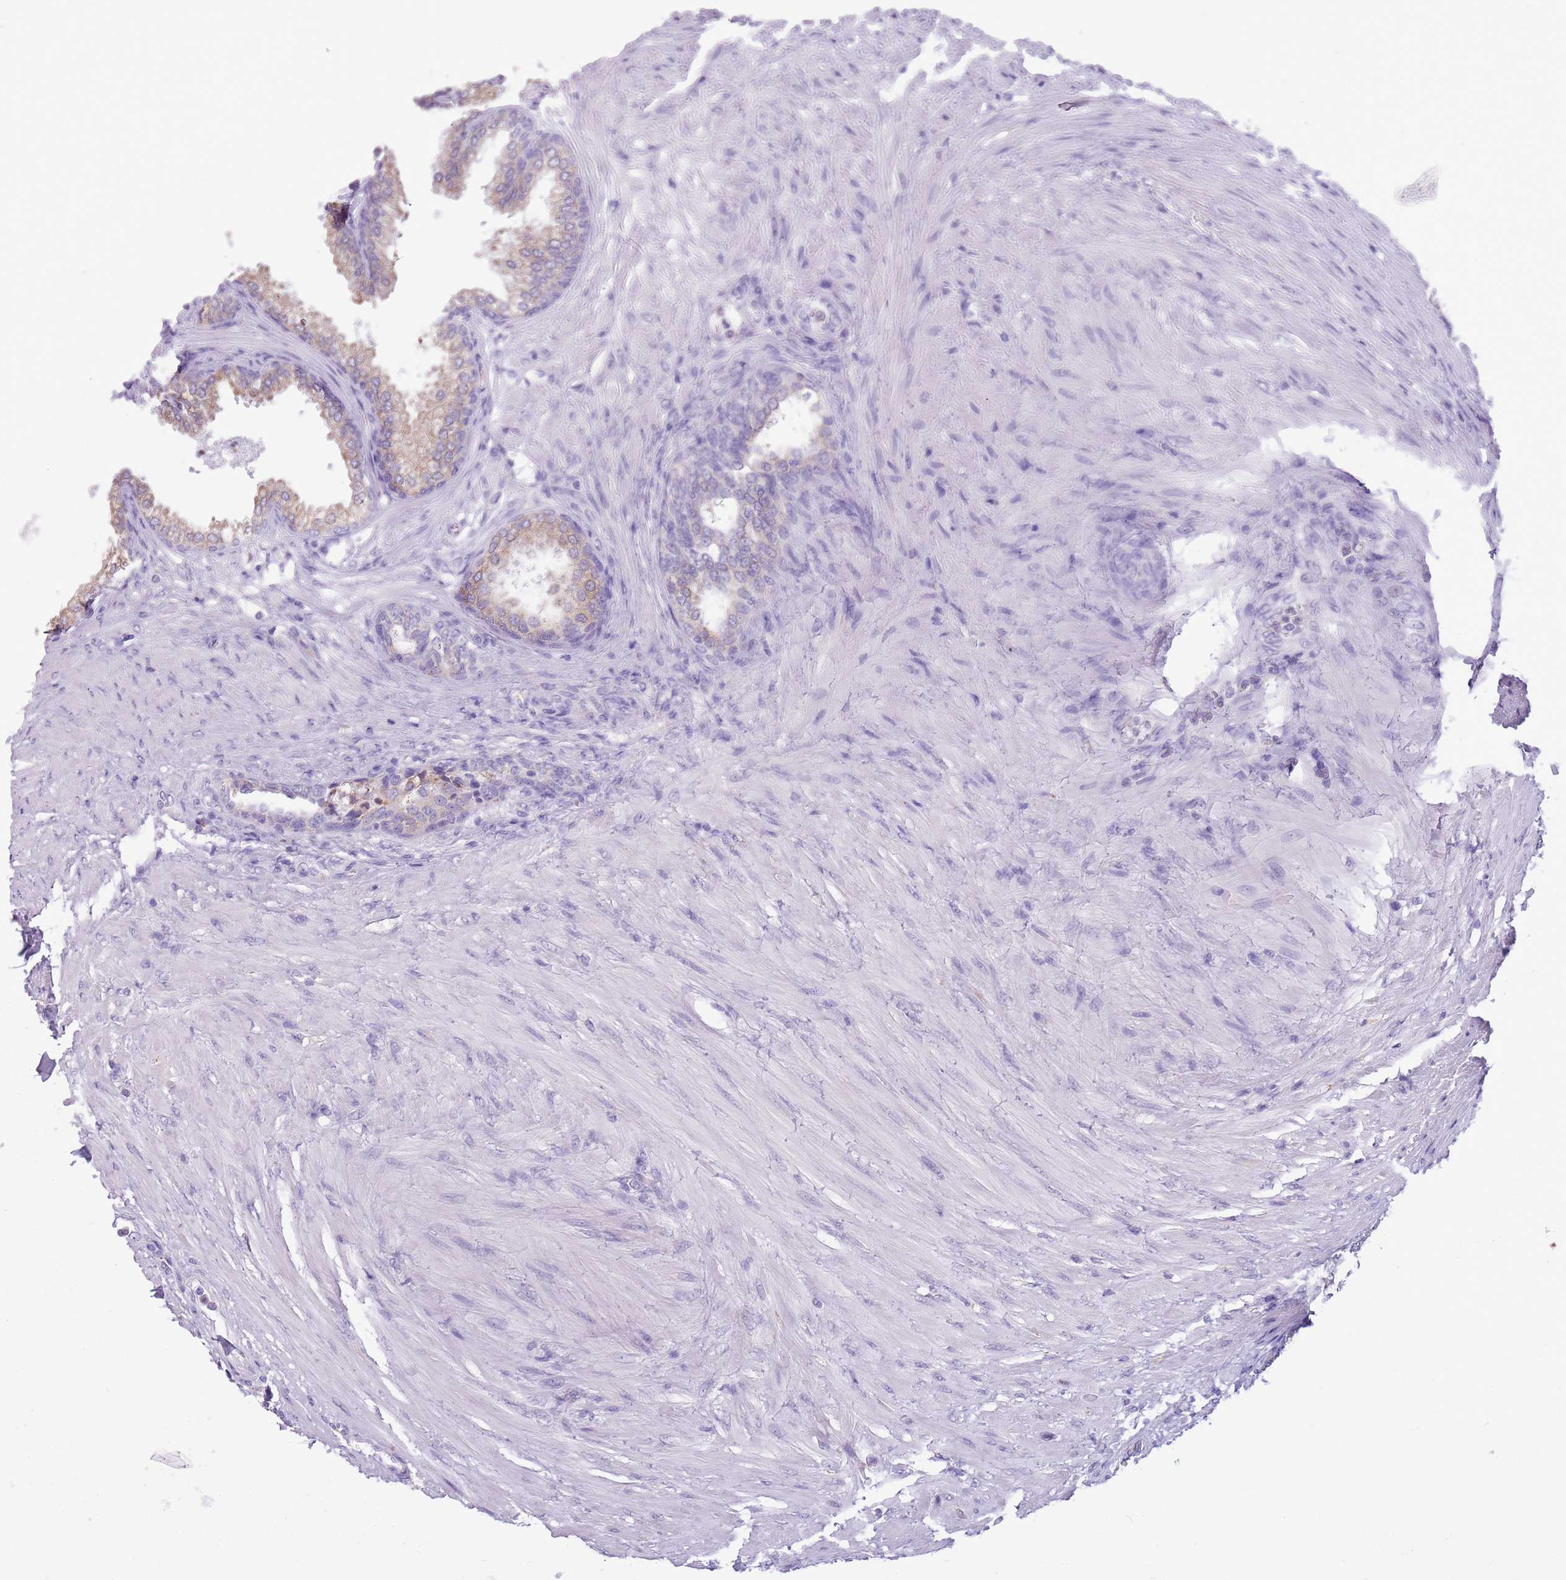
{"staining": {"intensity": "moderate", "quantity": "25%-75%", "location": "cytoplasmic/membranous"}, "tissue": "prostate", "cell_type": "Glandular cells", "image_type": "normal", "snomed": [{"axis": "morphology", "description": "Normal tissue, NOS"}, {"axis": "topography", "description": "Prostate"}], "caption": "IHC image of unremarkable prostate stained for a protein (brown), which shows medium levels of moderate cytoplasmic/membranous expression in about 25%-75% of glandular cells.", "gene": "KCTD19", "patient": {"sex": "male", "age": 76}}